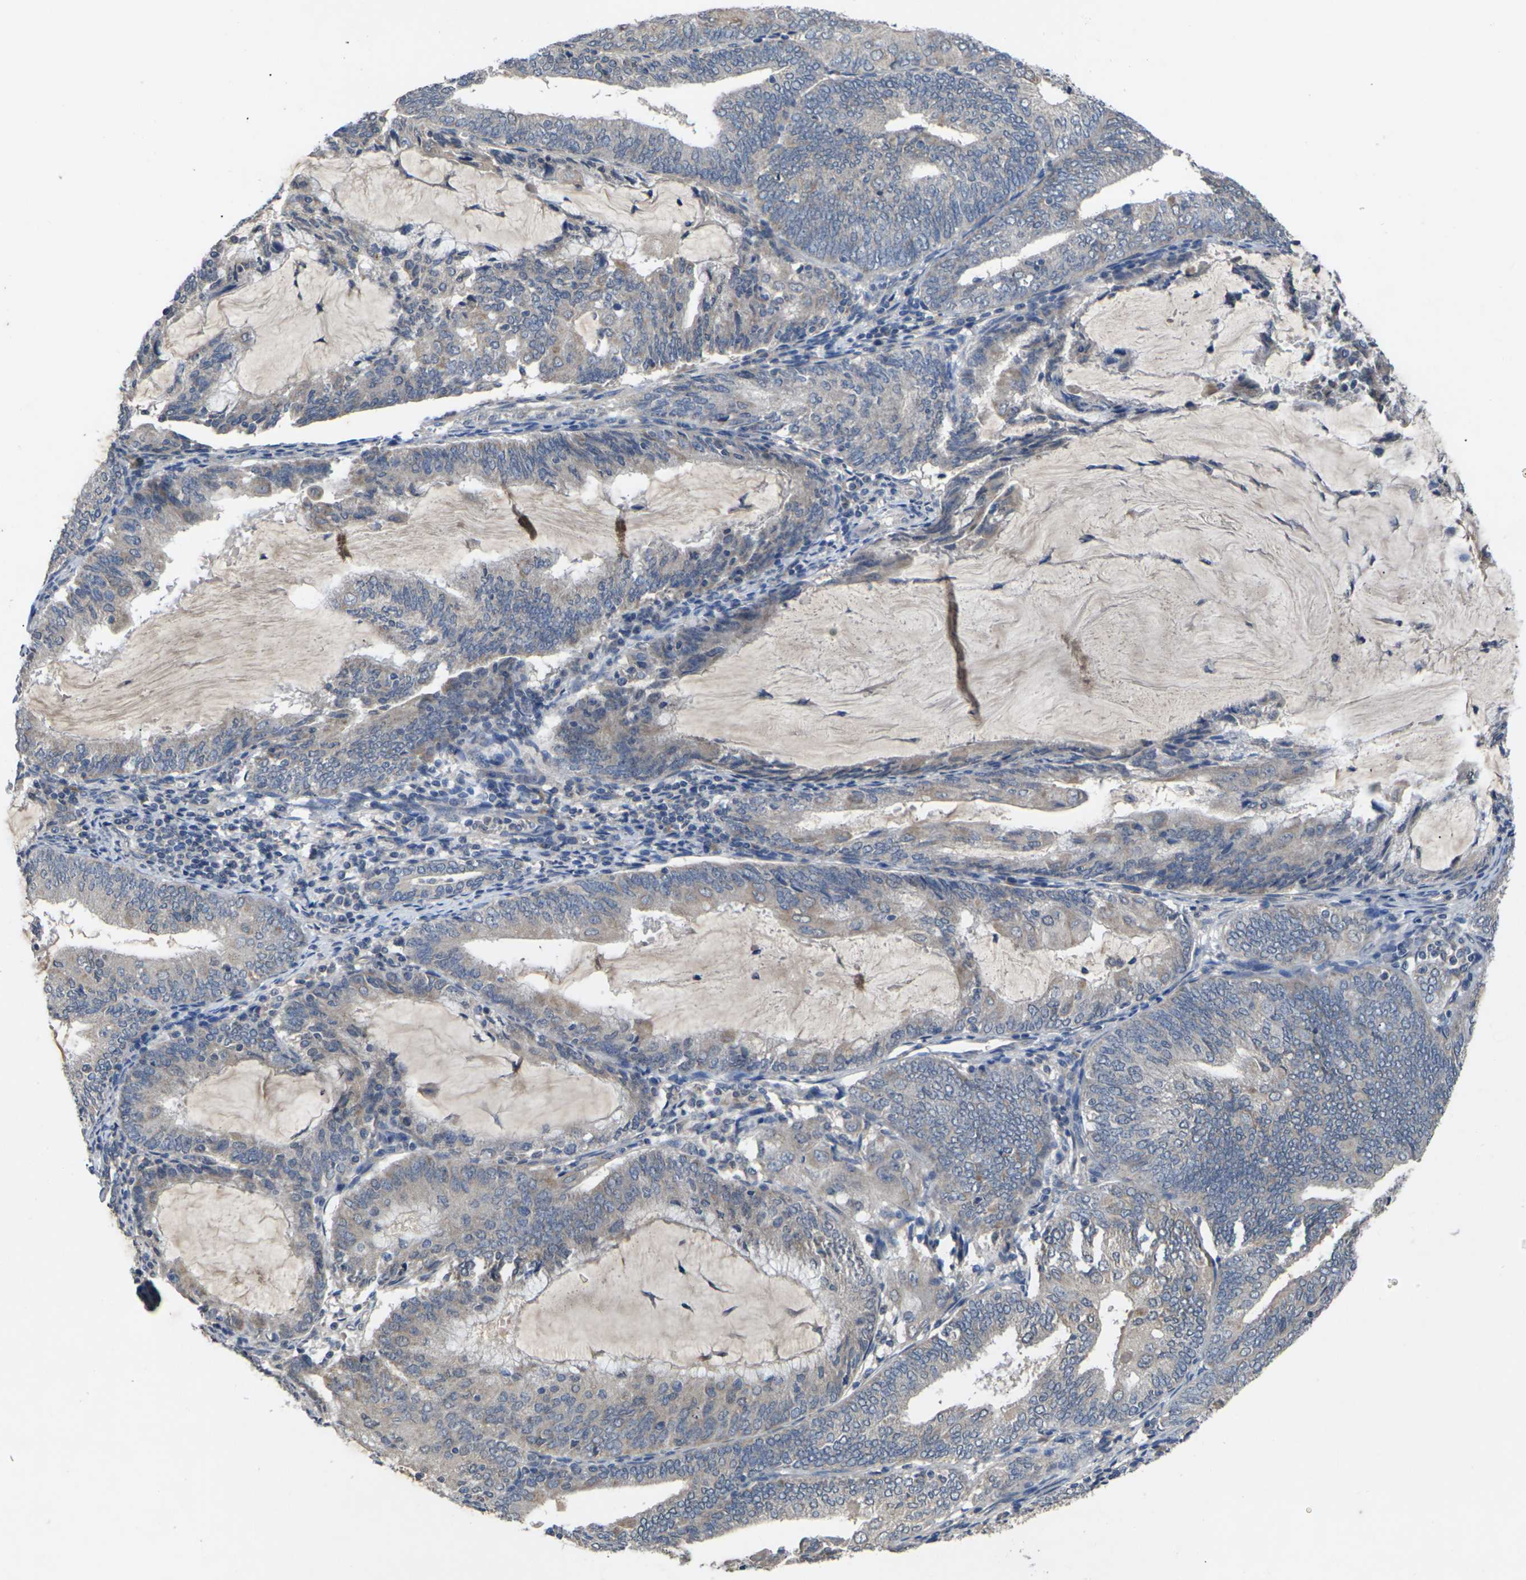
{"staining": {"intensity": "negative", "quantity": "none", "location": "none"}, "tissue": "endometrial cancer", "cell_type": "Tumor cells", "image_type": "cancer", "snomed": [{"axis": "morphology", "description": "Adenocarcinoma, NOS"}, {"axis": "topography", "description": "Endometrium"}], "caption": "This is an immunohistochemistry histopathology image of human adenocarcinoma (endometrial). There is no staining in tumor cells.", "gene": "SLC2A2", "patient": {"sex": "female", "age": 81}}